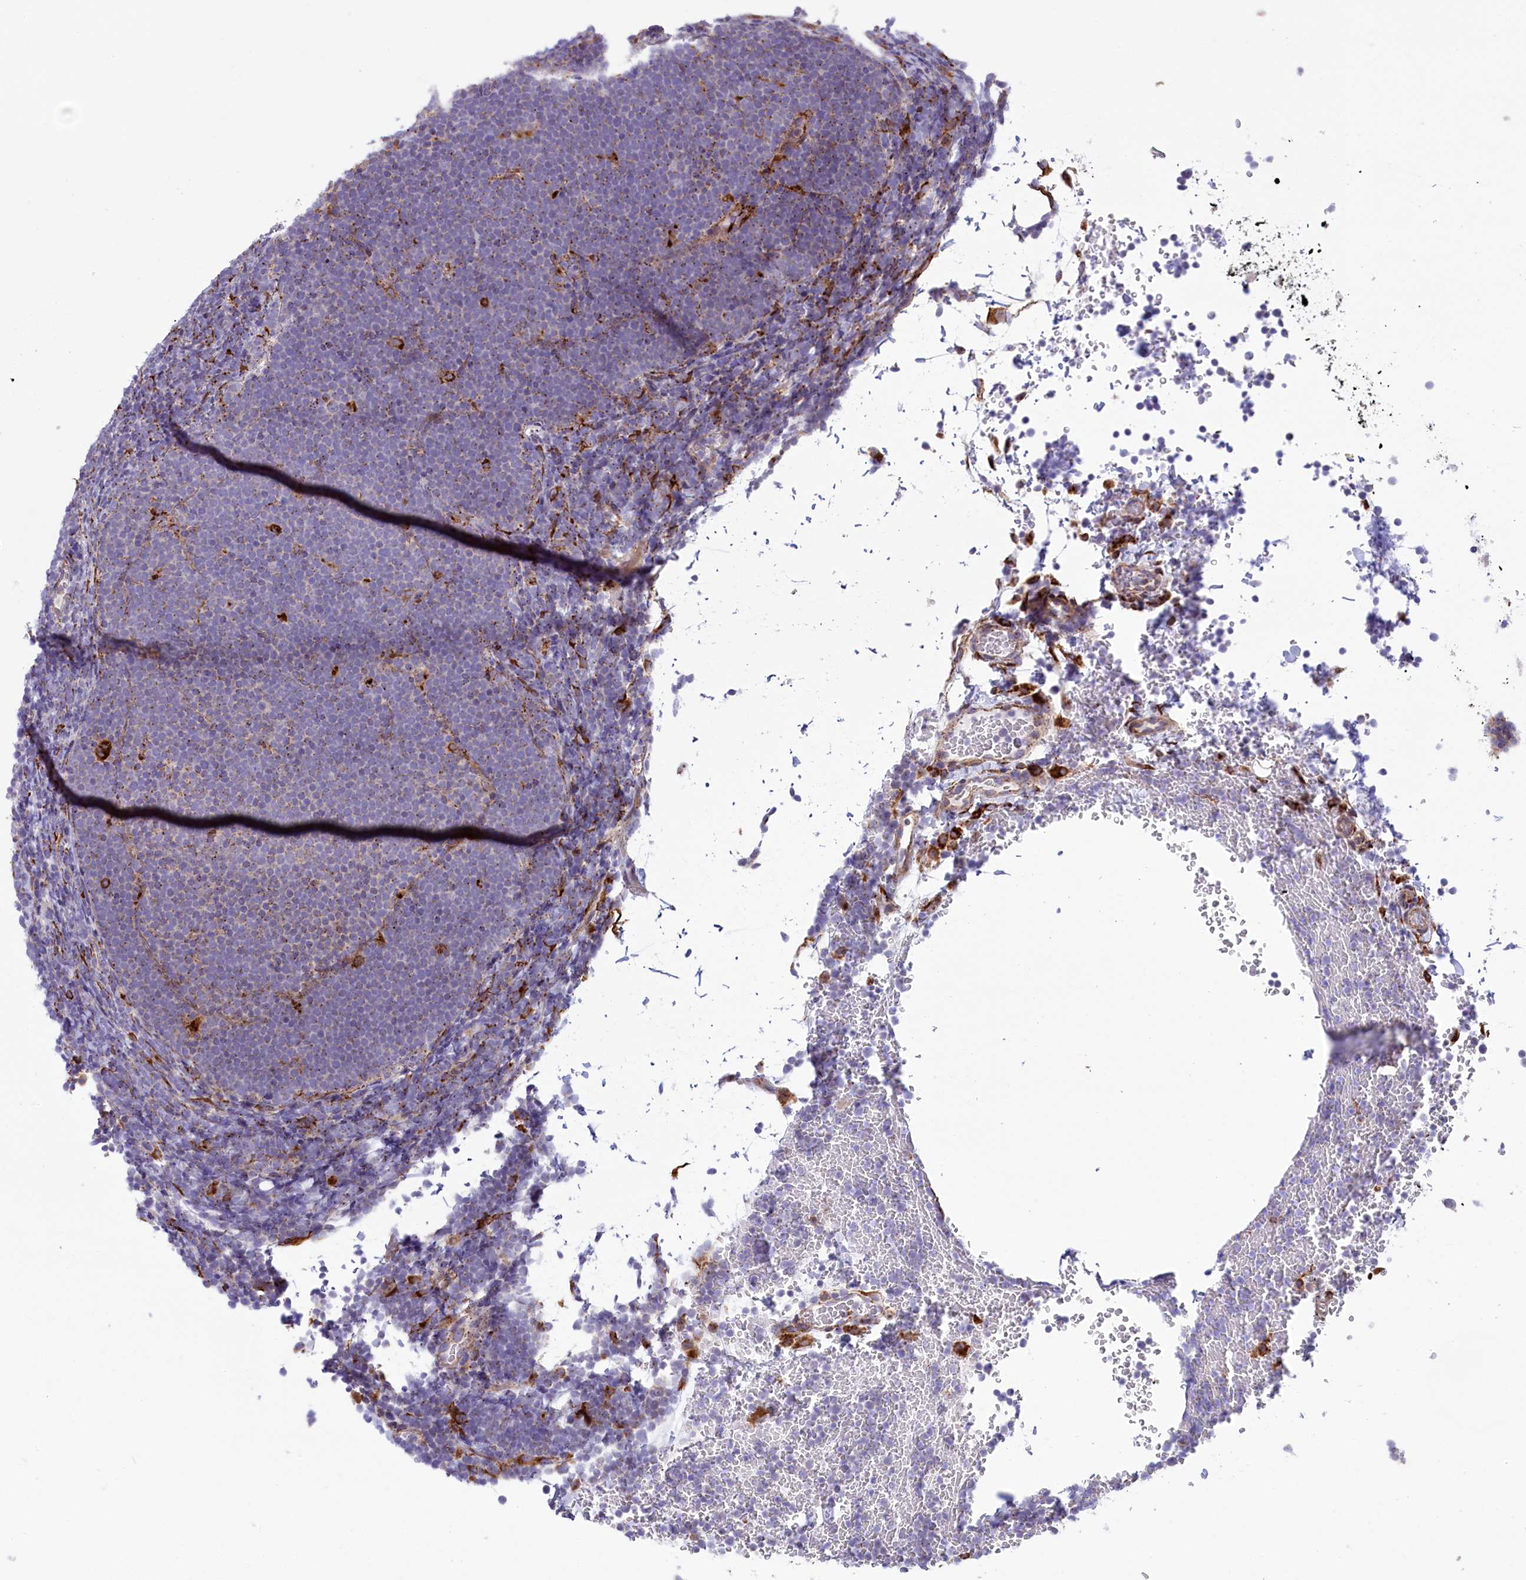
{"staining": {"intensity": "negative", "quantity": "none", "location": "none"}, "tissue": "lymphoma", "cell_type": "Tumor cells", "image_type": "cancer", "snomed": [{"axis": "morphology", "description": "Malignant lymphoma, non-Hodgkin's type, High grade"}, {"axis": "topography", "description": "Lymph node"}], "caption": "The immunohistochemistry (IHC) photomicrograph has no significant positivity in tumor cells of high-grade malignant lymphoma, non-Hodgkin's type tissue.", "gene": "MAN2B1", "patient": {"sex": "male", "age": 13}}